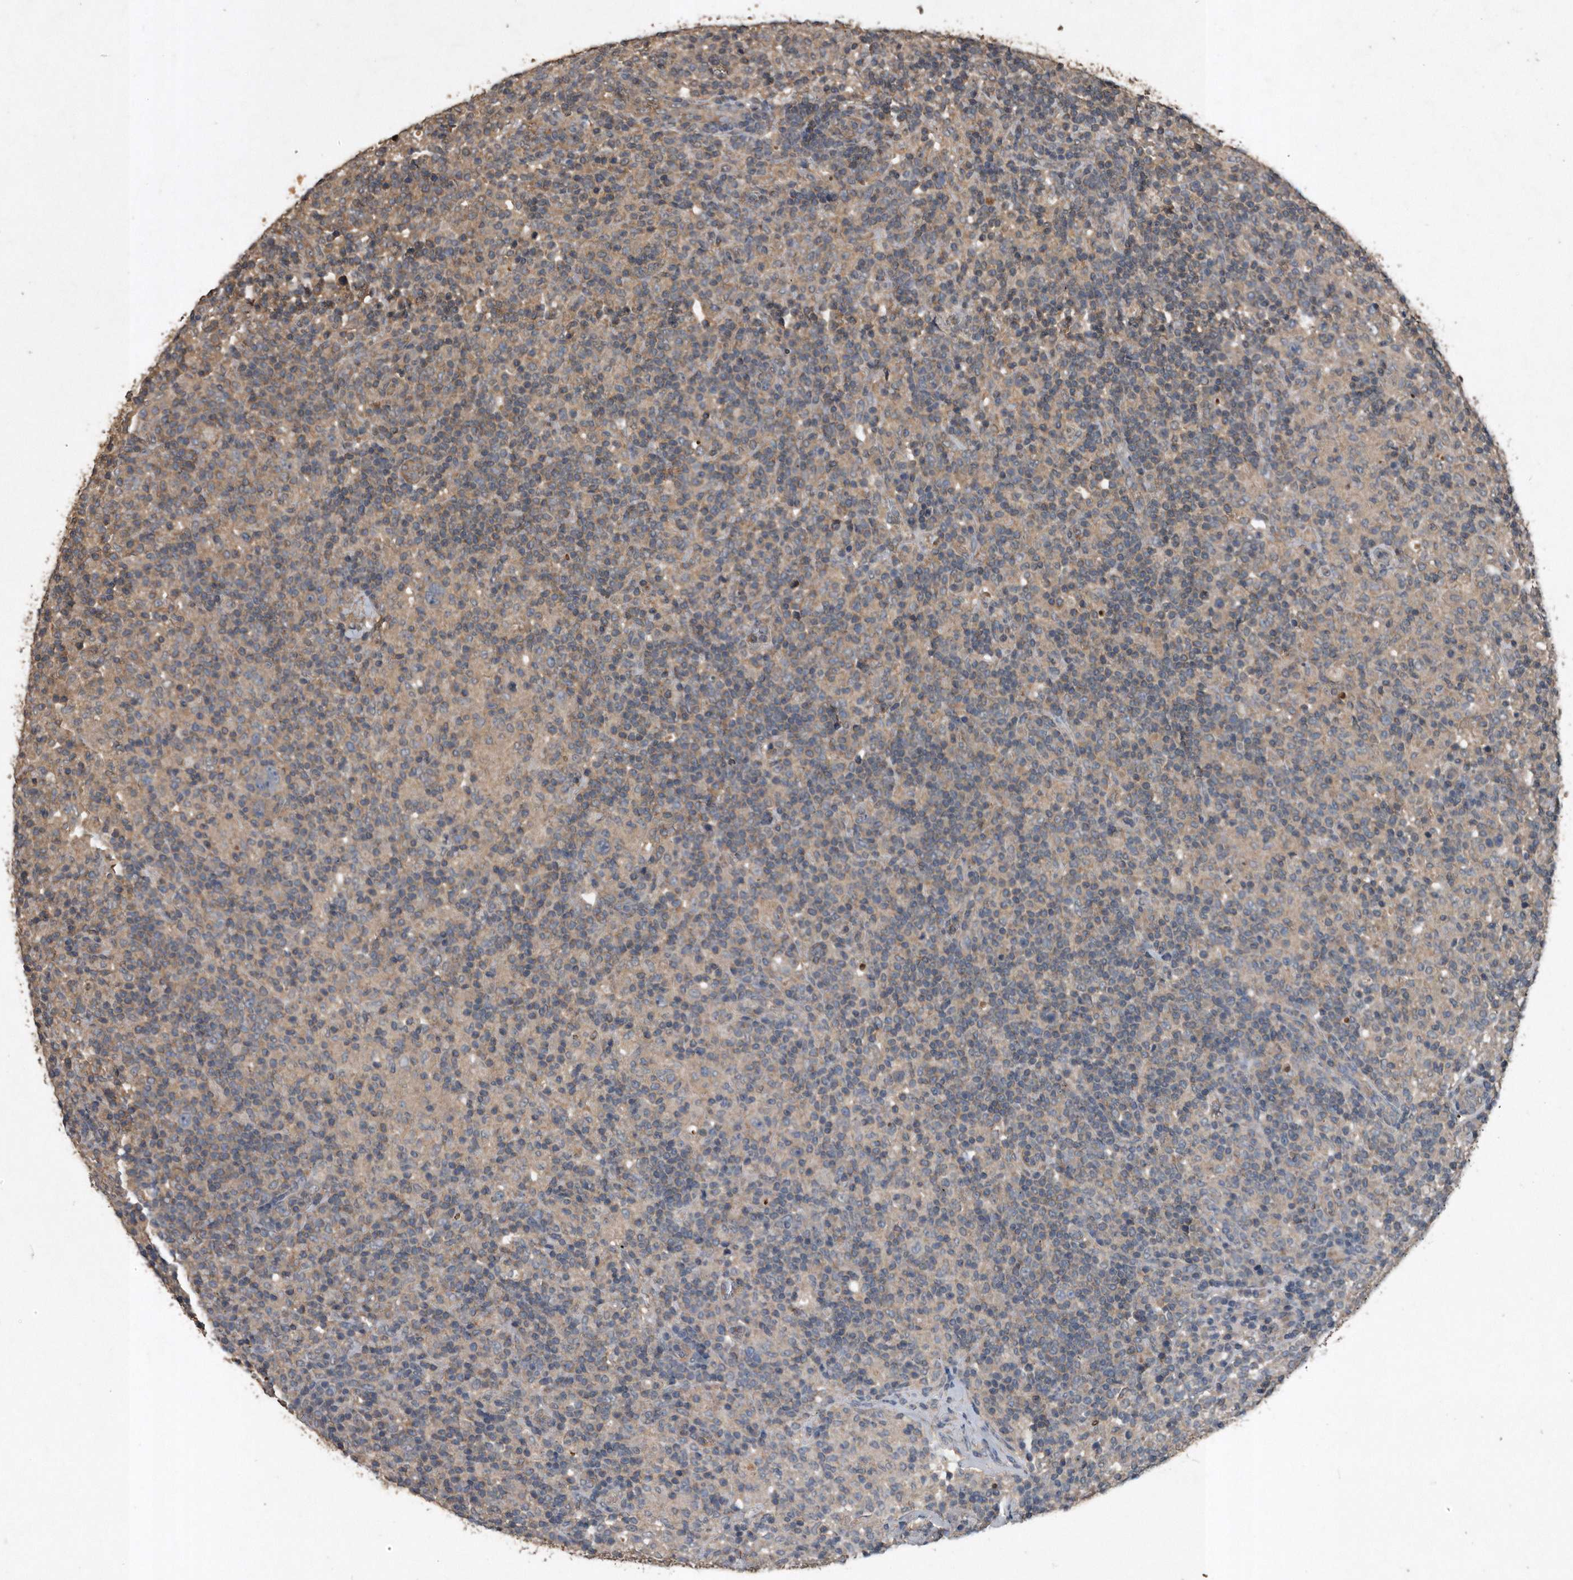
{"staining": {"intensity": "negative", "quantity": "none", "location": "none"}, "tissue": "lymphoma", "cell_type": "Tumor cells", "image_type": "cancer", "snomed": [{"axis": "morphology", "description": "Hodgkin's disease, NOS"}, {"axis": "topography", "description": "Lymph node"}], "caption": "This is an immunohistochemistry (IHC) micrograph of lymphoma. There is no expression in tumor cells.", "gene": "NRBP1", "patient": {"sex": "male", "age": 70}}